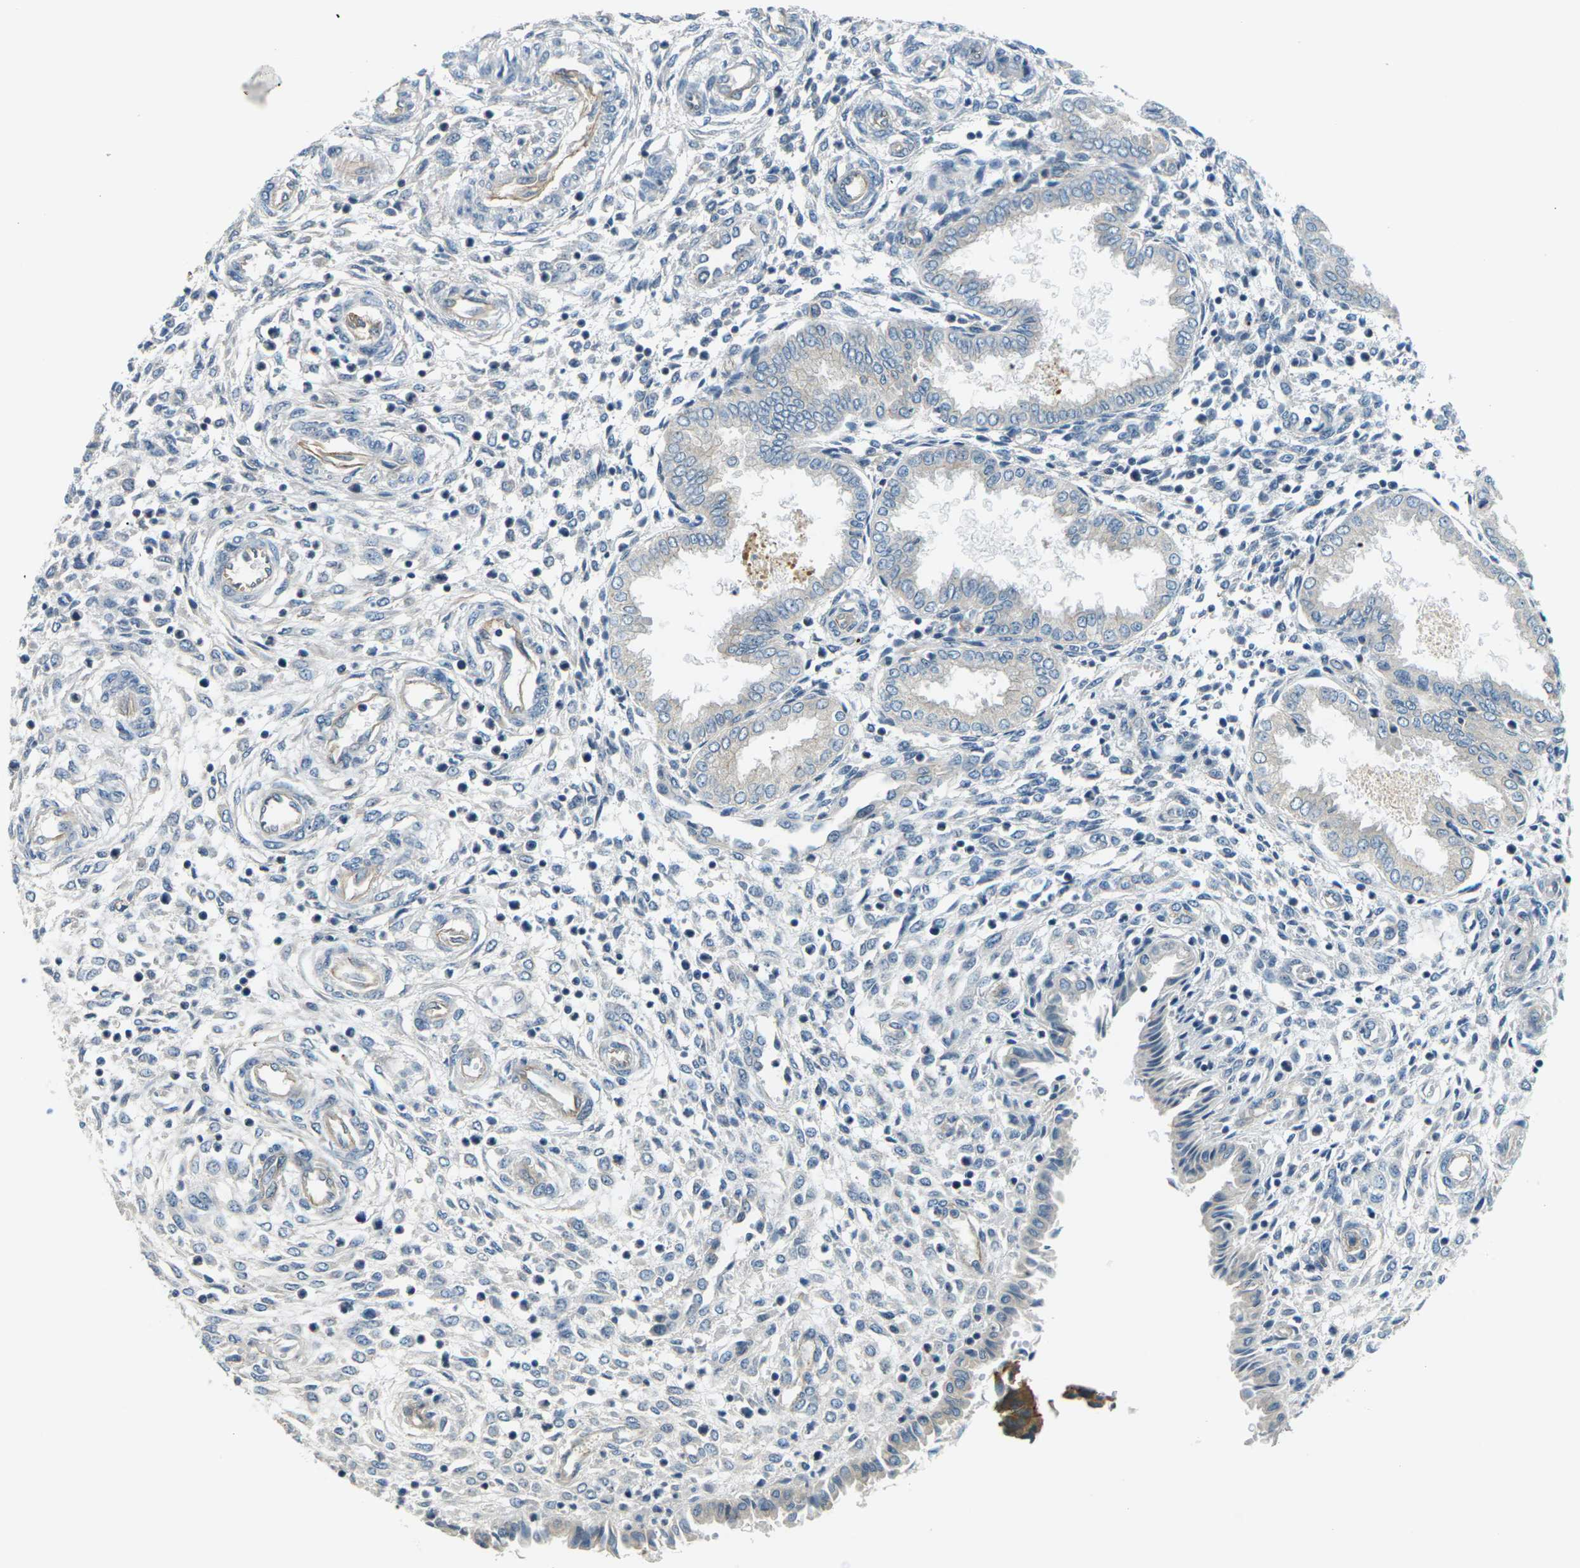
{"staining": {"intensity": "negative", "quantity": "none", "location": "none"}, "tissue": "endometrium", "cell_type": "Cells in endometrial stroma", "image_type": "normal", "snomed": [{"axis": "morphology", "description": "Normal tissue, NOS"}, {"axis": "topography", "description": "Endometrium"}], "caption": "A high-resolution image shows IHC staining of unremarkable endometrium, which demonstrates no significant staining in cells in endometrial stroma.", "gene": "SLC13A3", "patient": {"sex": "female", "age": 33}}